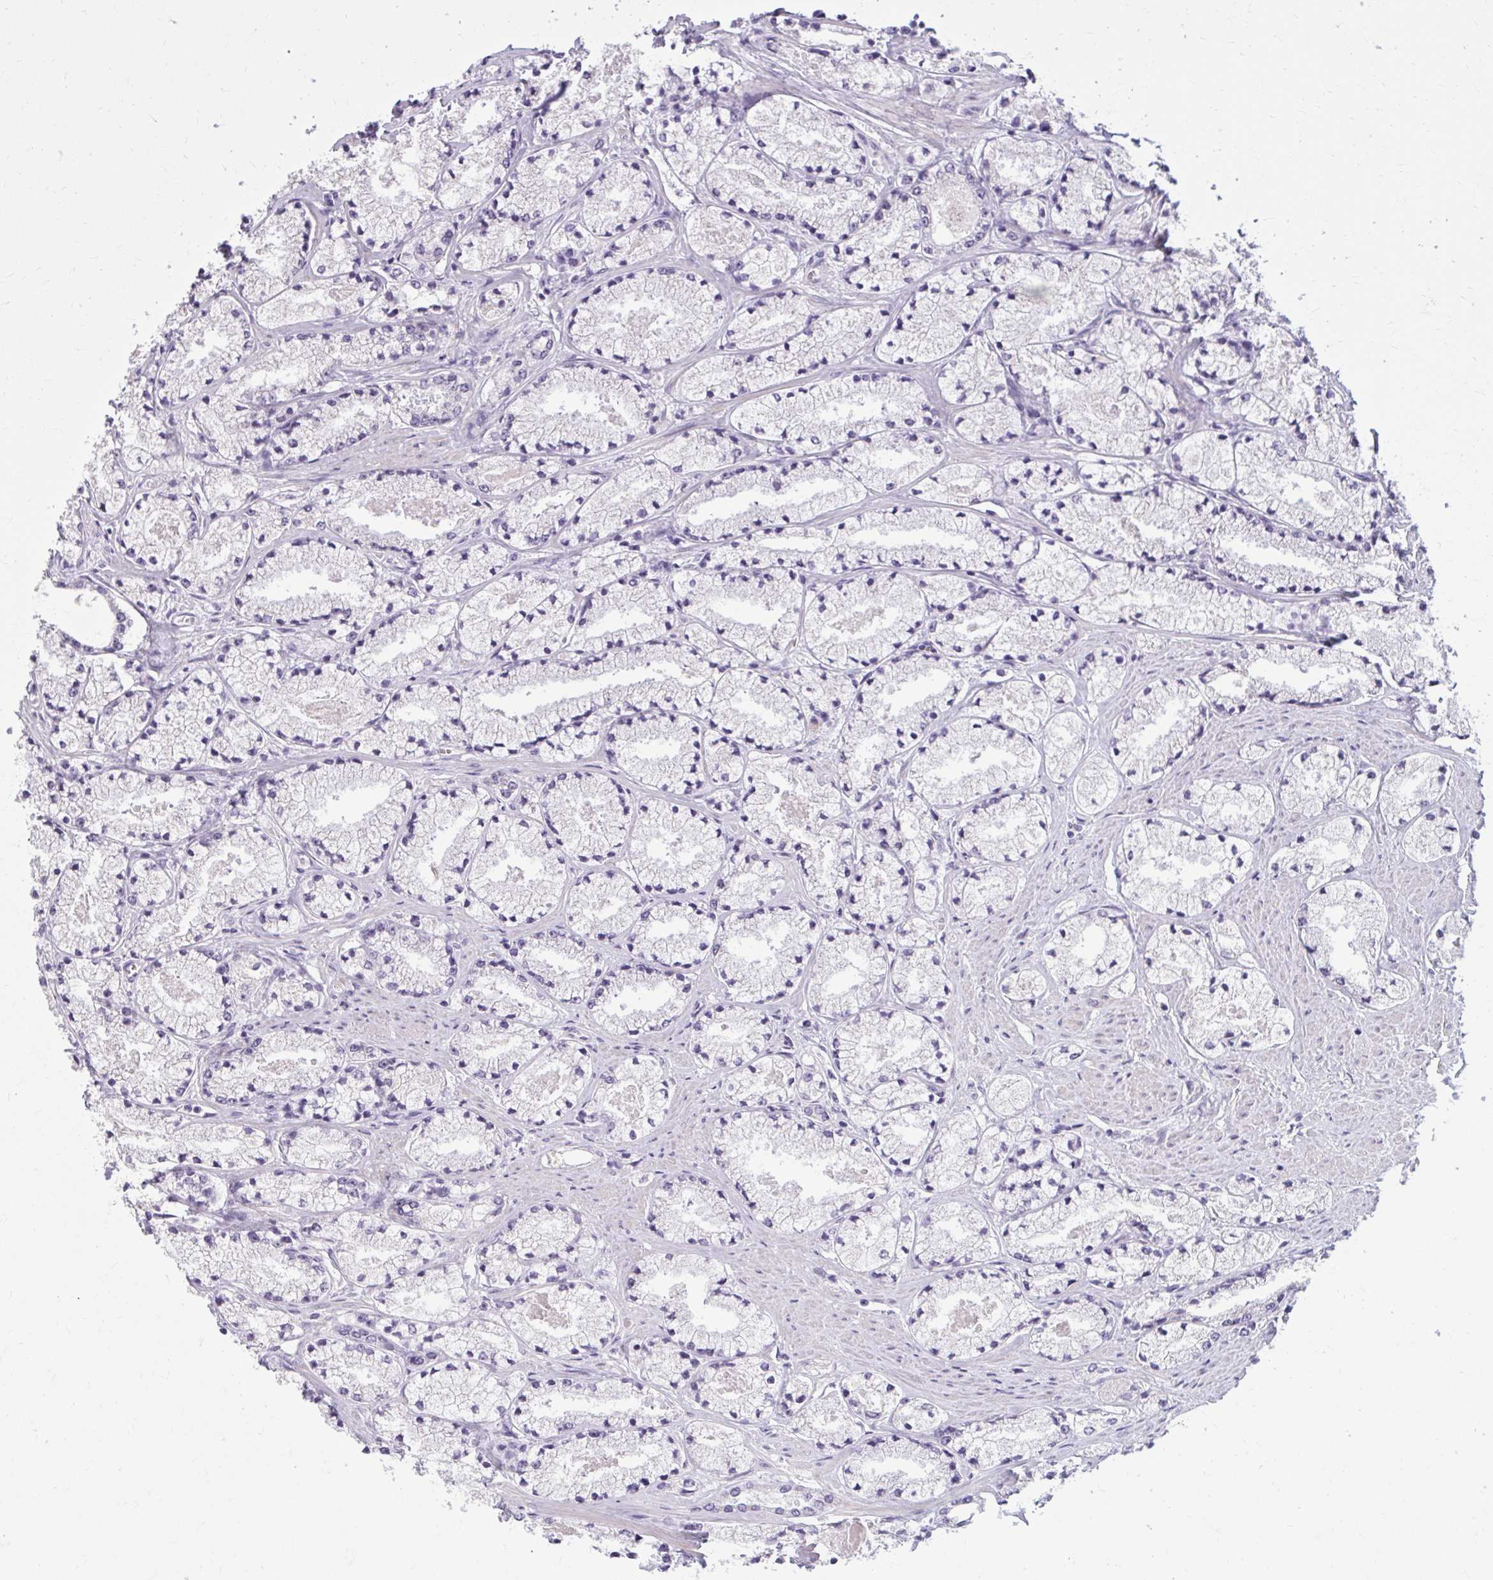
{"staining": {"intensity": "negative", "quantity": "none", "location": "none"}, "tissue": "prostate cancer", "cell_type": "Tumor cells", "image_type": "cancer", "snomed": [{"axis": "morphology", "description": "Adenocarcinoma, High grade"}, {"axis": "topography", "description": "Prostate"}], "caption": "Prostate cancer stained for a protein using immunohistochemistry (IHC) demonstrates no positivity tumor cells.", "gene": "OR4B1", "patient": {"sex": "male", "age": 63}}